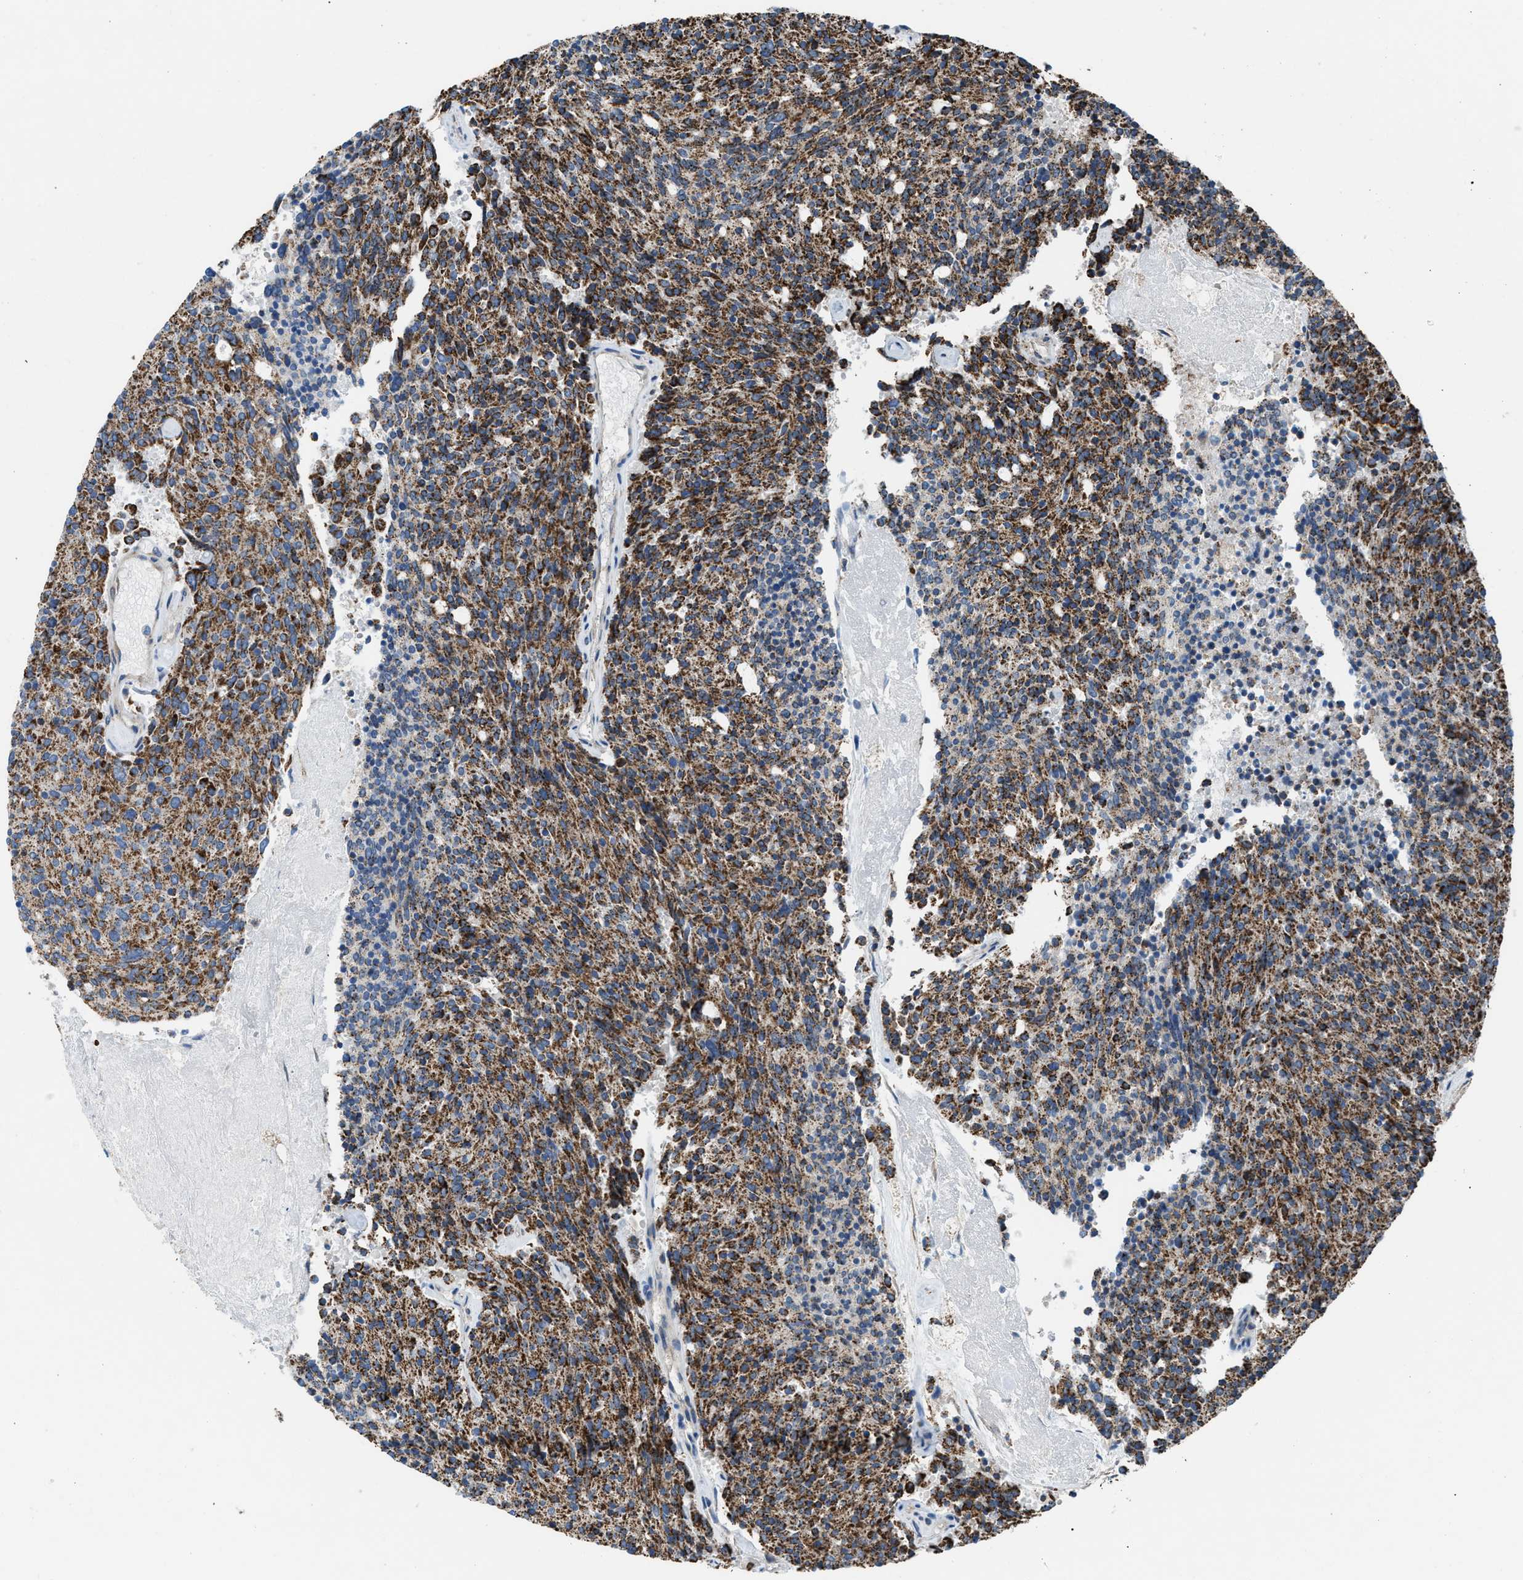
{"staining": {"intensity": "strong", "quantity": ">75%", "location": "cytoplasmic/membranous"}, "tissue": "carcinoid", "cell_type": "Tumor cells", "image_type": "cancer", "snomed": [{"axis": "morphology", "description": "Carcinoid, malignant, NOS"}, {"axis": "topography", "description": "Pancreas"}], "caption": "Strong cytoplasmic/membranous positivity is appreciated in approximately >75% of tumor cells in malignant carcinoid.", "gene": "SLC10A3", "patient": {"sex": "female", "age": 54}}